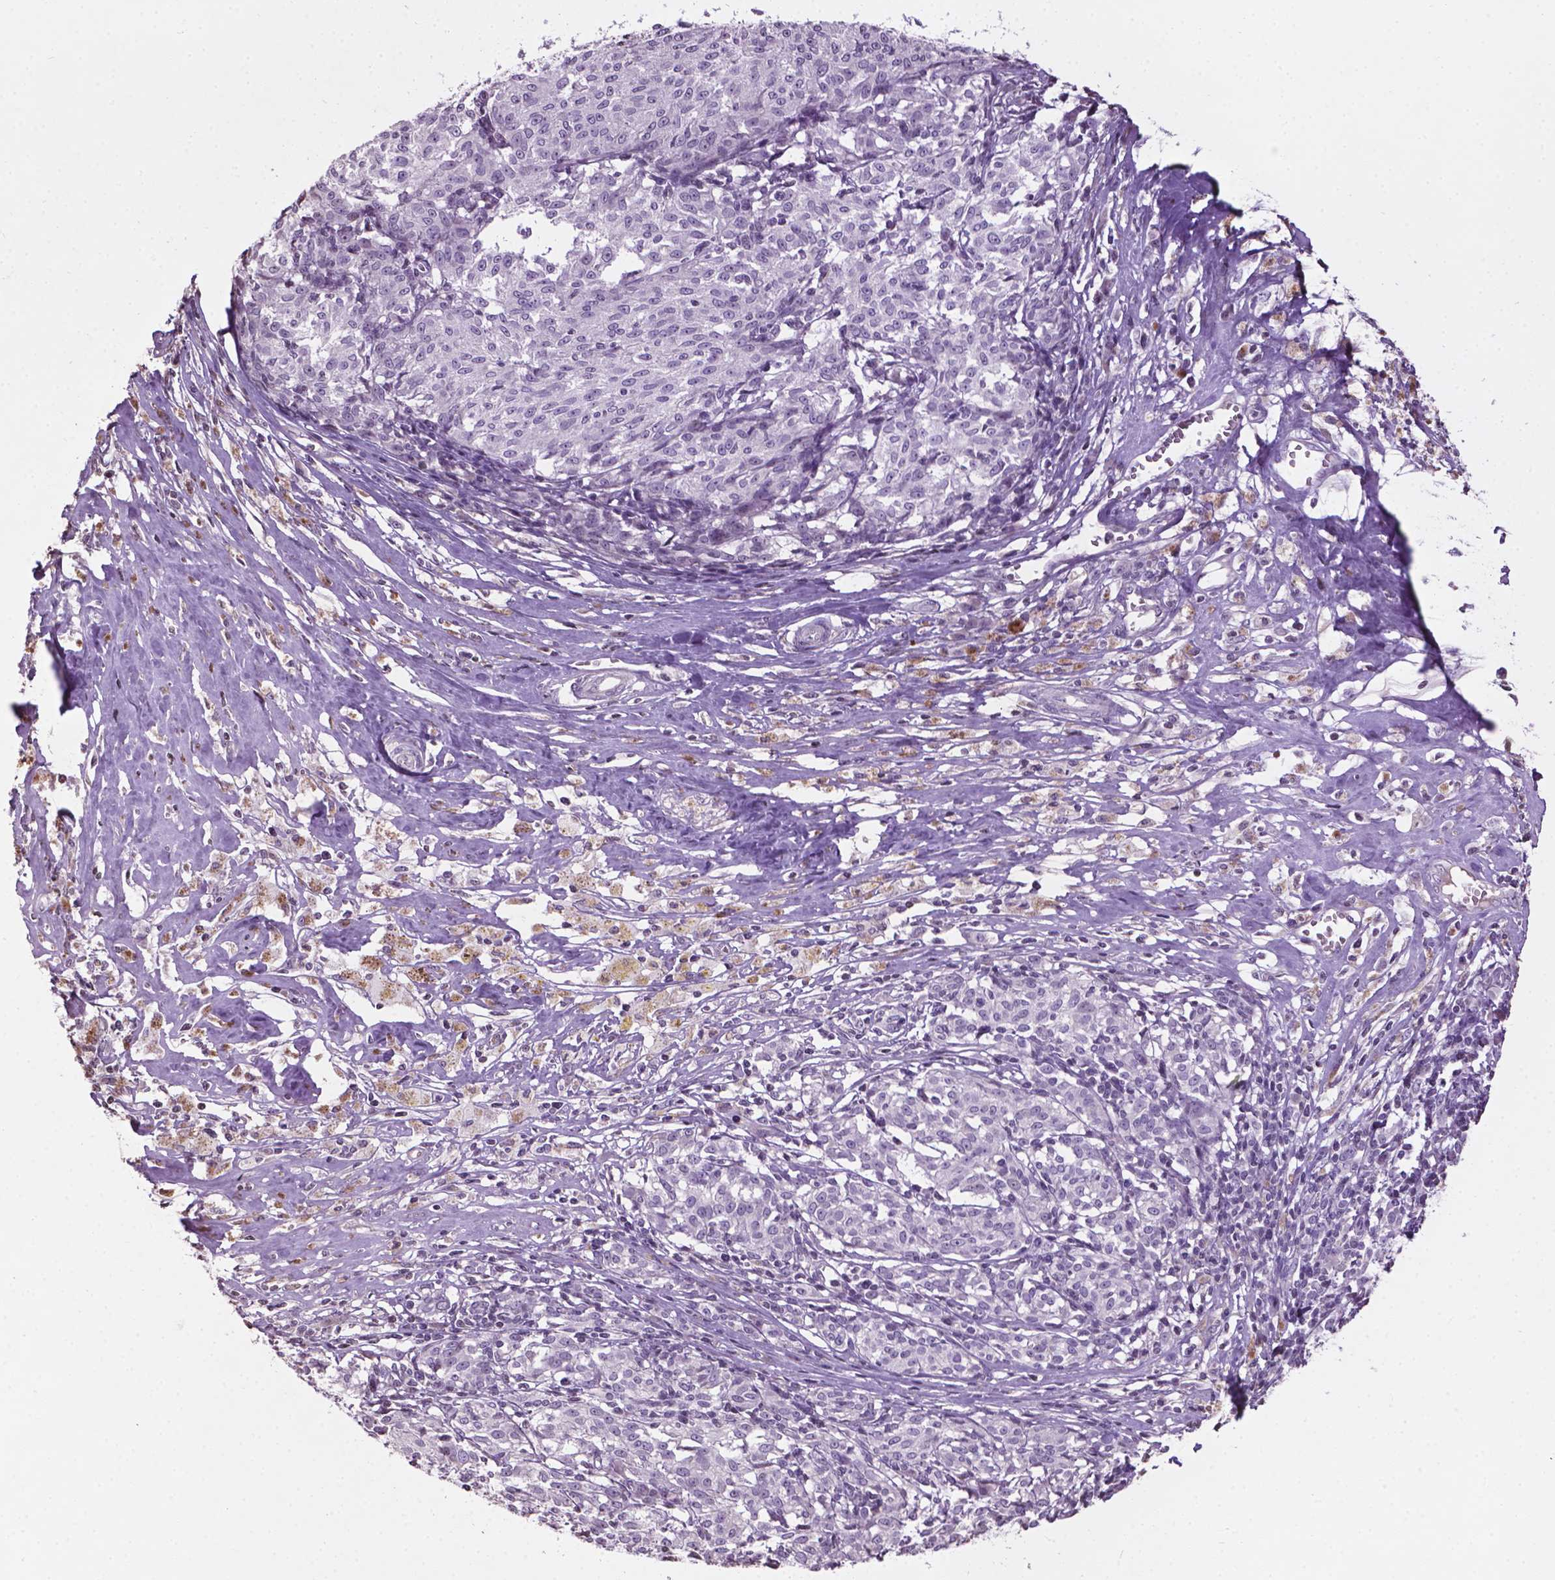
{"staining": {"intensity": "negative", "quantity": "none", "location": "none"}, "tissue": "melanoma", "cell_type": "Tumor cells", "image_type": "cancer", "snomed": [{"axis": "morphology", "description": "Malignant melanoma, NOS"}, {"axis": "topography", "description": "Skin"}], "caption": "Malignant melanoma was stained to show a protein in brown. There is no significant staining in tumor cells. (Stains: DAB immunohistochemistry with hematoxylin counter stain, Microscopy: brightfield microscopy at high magnification).", "gene": "NTNG2", "patient": {"sex": "female", "age": 72}}